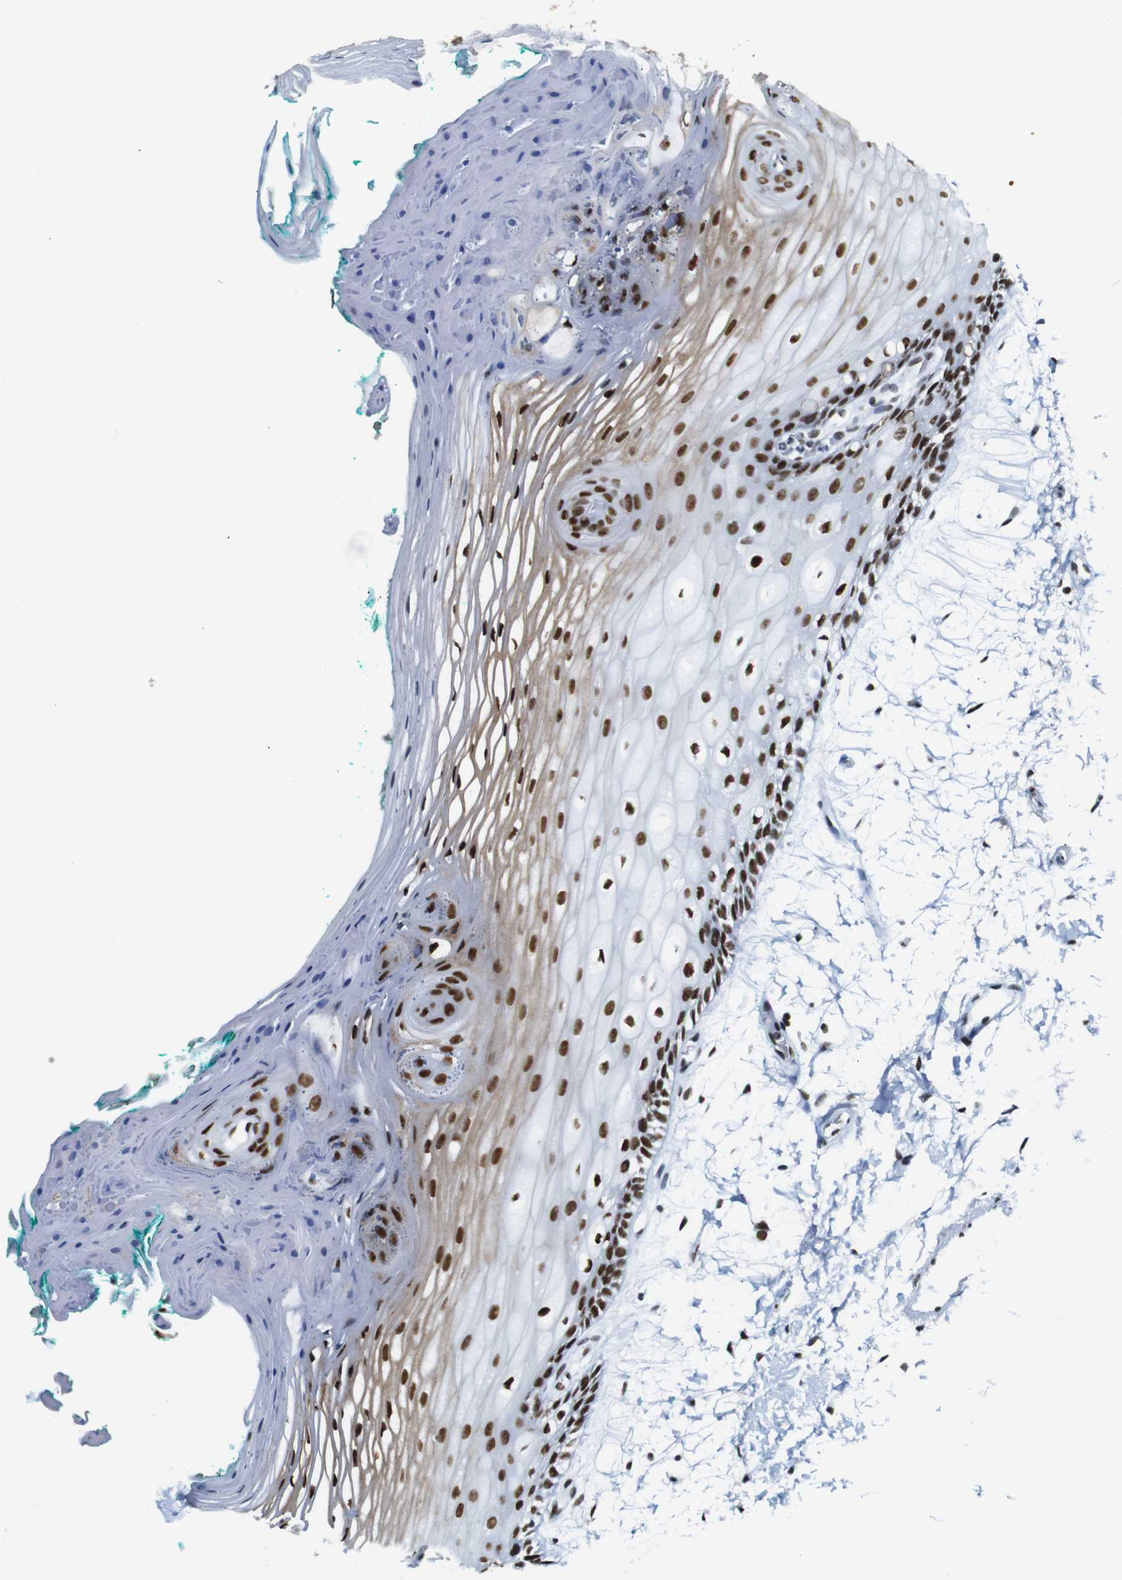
{"staining": {"intensity": "strong", "quantity": "25%-75%", "location": "cytoplasmic/membranous,nuclear"}, "tissue": "oral mucosa", "cell_type": "Squamous epithelial cells", "image_type": "normal", "snomed": [{"axis": "morphology", "description": "Normal tissue, NOS"}, {"axis": "topography", "description": "Skeletal muscle"}, {"axis": "topography", "description": "Oral tissue"}, {"axis": "topography", "description": "Peripheral nerve tissue"}], "caption": "Immunohistochemistry (IHC) of unremarkable oral mucosa shows high levels of strong cytoplasmic/membranous,nuclear expression in approximately 25%-75% of squamous epithelial cells.", "gene": "TRA2B", "patient": {"sex": "female", "age": 84}}